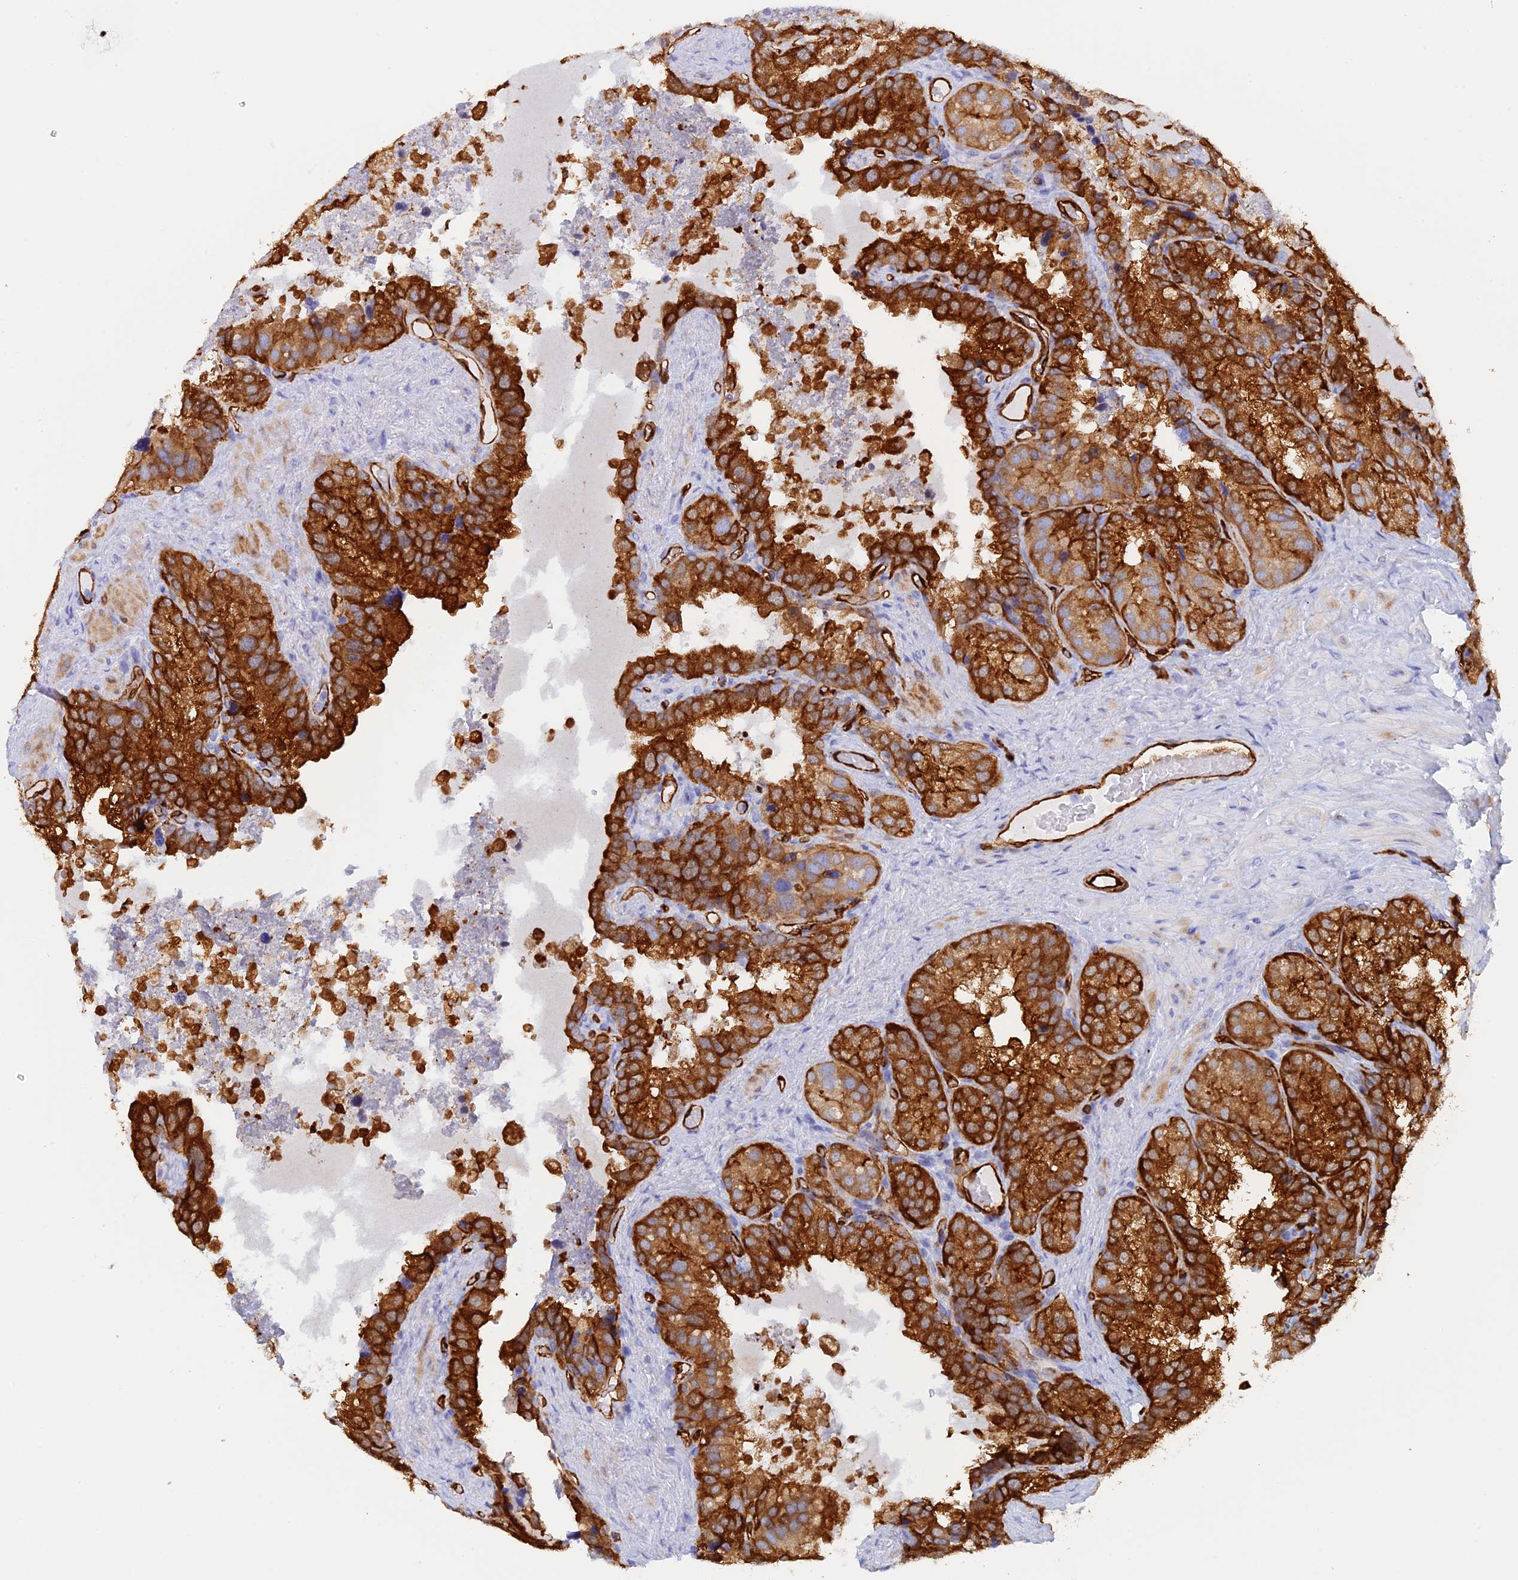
{"staining": {"intensity": "strong", "quantity": ">75%", "location": "cytoplasmic/membranous"}, "tissue": "seminal vesicle", "cell_type": "Glandular cells", "image_type": "normal", "snomed": [{"axis": "morphology", "description": "Normal tissue, NOS"}, {"axis": "topography", "description": "Seminal veicle"}], "caption": "Seminal vesicle stained with DAB IHC demonstrates high levels of strong cytoplasmic/membranous expression in approximately >75% of glandular cells.", "gene": "CRIP2", "patient": {"sex": "male", "age": 58}}